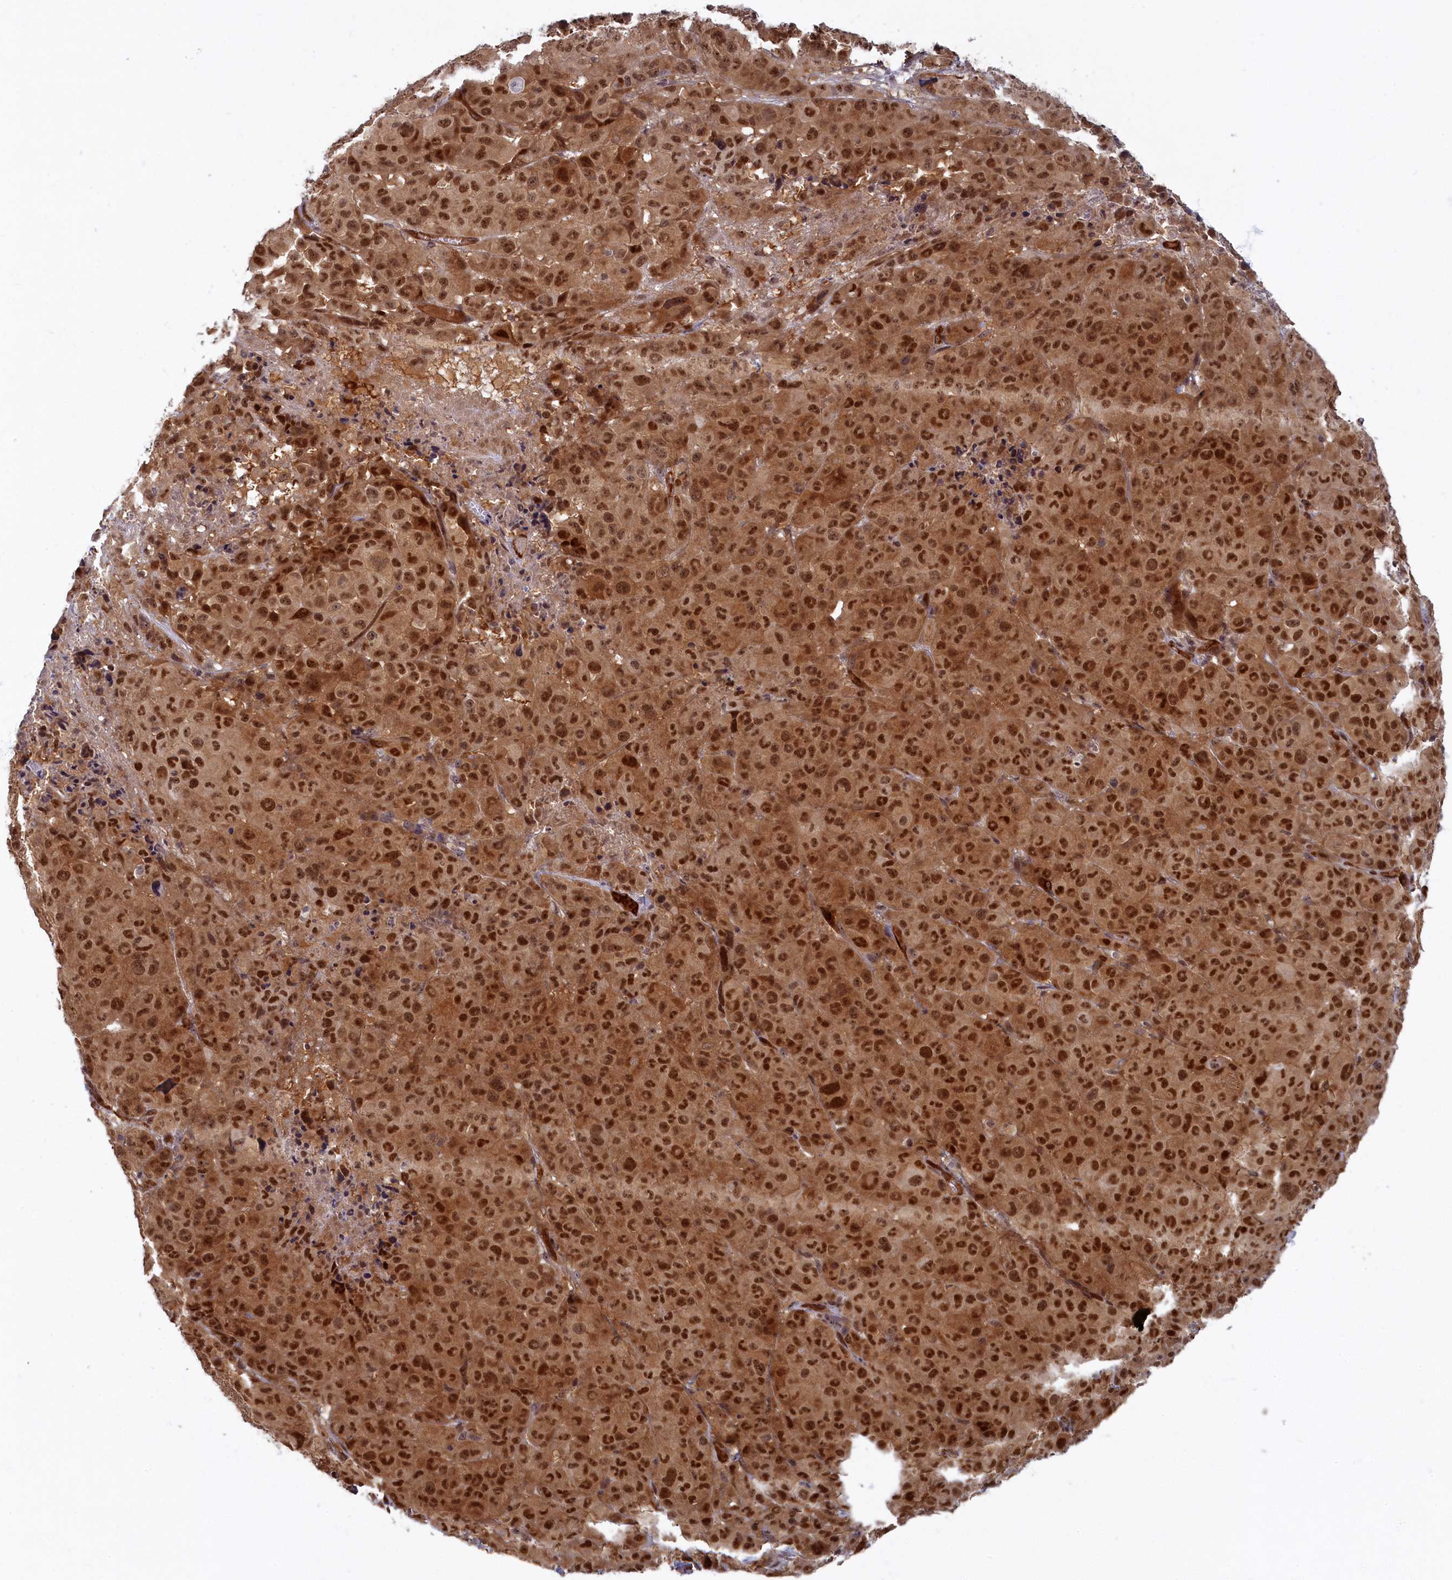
{"staining": {"intensity": "strong", "quantity": ">75%", "location": "cytoplasmic/membranous,nuclear"}, "tissue": "melanoma", "cell_type": "Tumor cells", "image_type": "cancer", "snomed": [{"axis": "morphology", "description": "Malignant melanoma, NOS"}, {"axis": "topography", "description": "Skin"}], "caption": "Protein staining exhibits strong cytoplasmic/membranous and nuclear positivity in about >75% of tumor cells in melanoma.", "gene": "SNRK", "patient": {"sex": "male", "age": 73}}